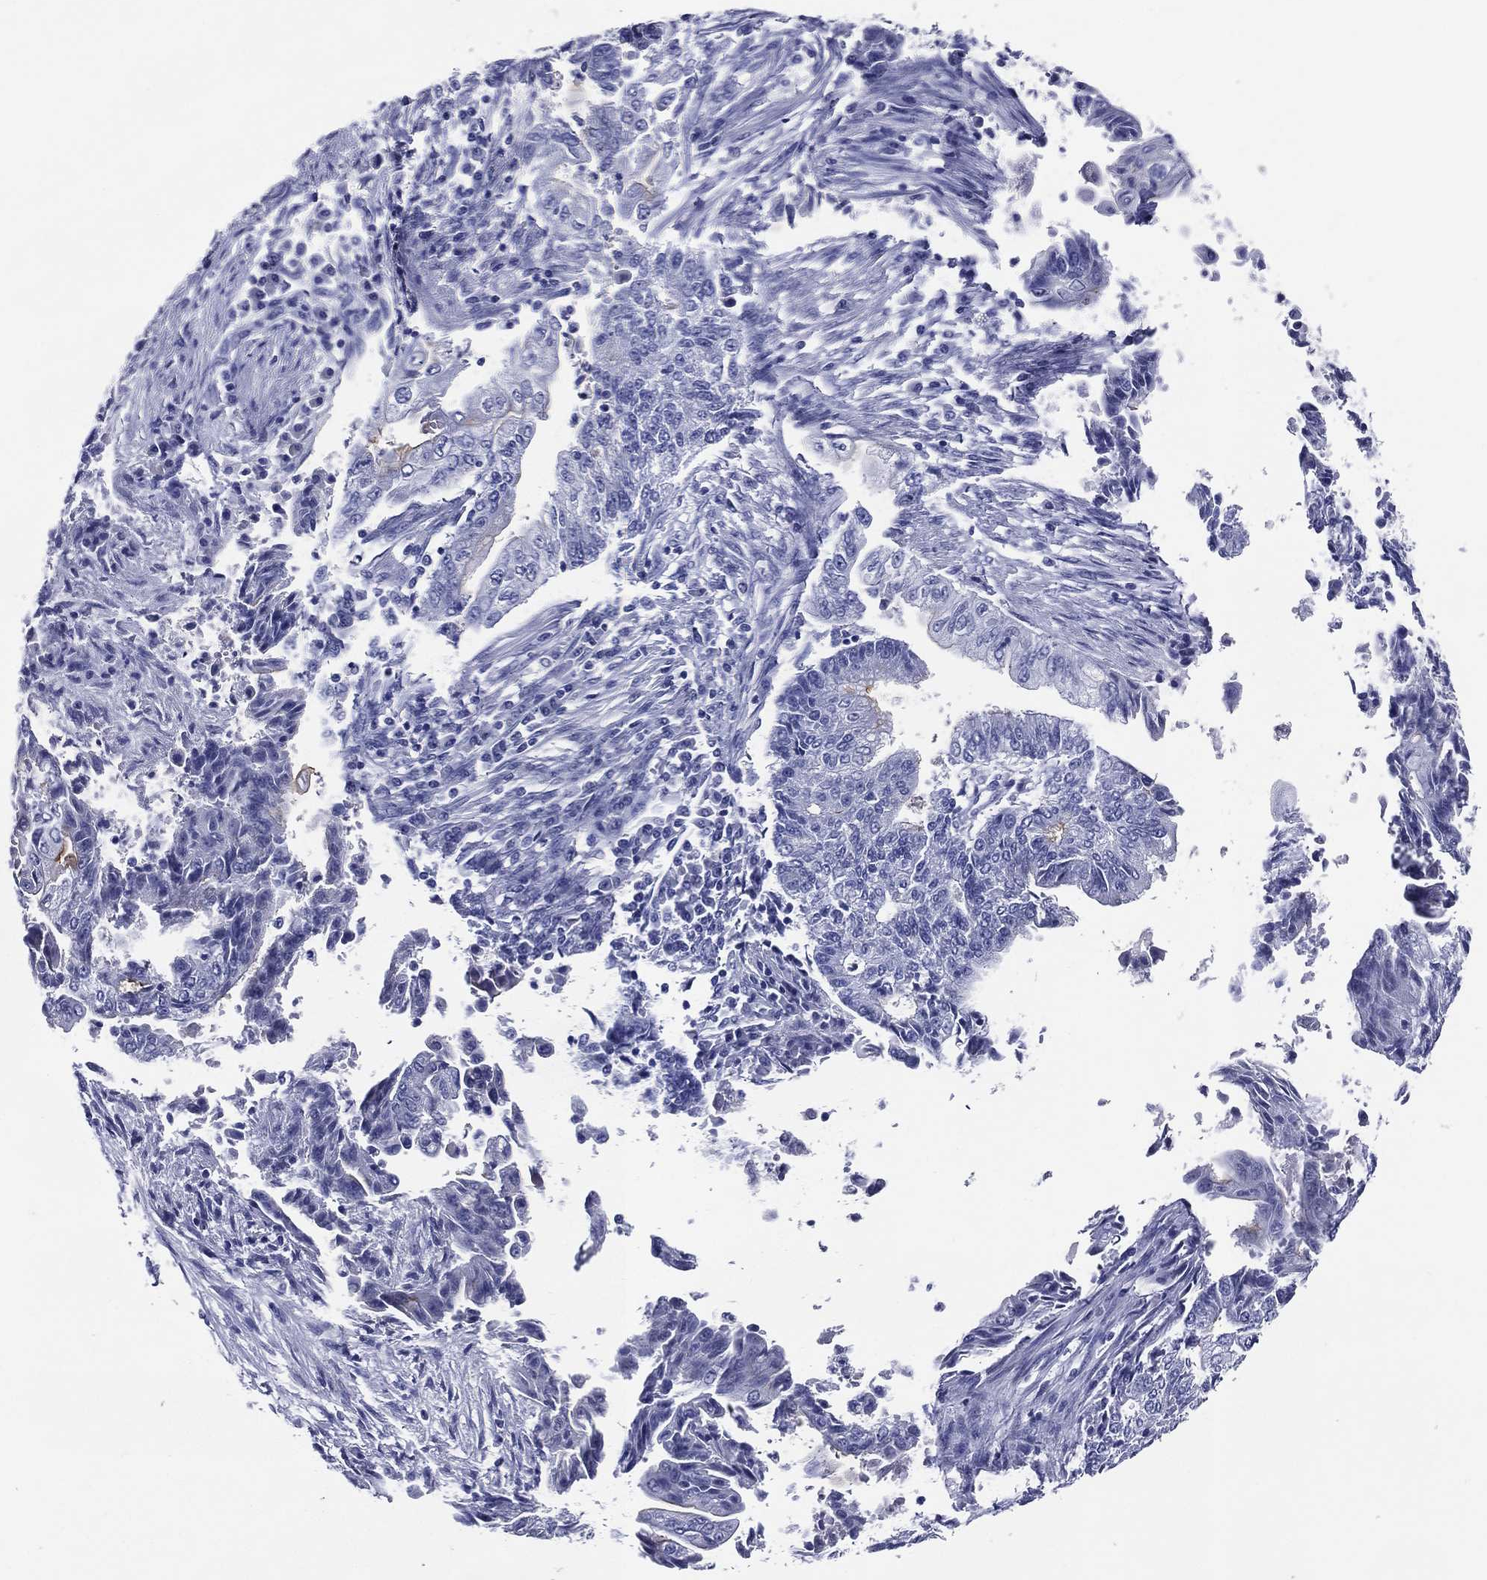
{"staining": {"intensity": "negative", "quantity": "none", "location": "none"}, "tissue": "endometrial cancer", "cell_type": "Tumor cells", "image_type": "cancer", "snomed": [{"axis": "morphology", "description": "Adenocarcinoma, NOS"}, {"axis": "topography", "description": "Uterus"}, {"axis": "topography", "description": "Endometrium"}], "caption": "Immunohistochemistry (IHC) histopathology image of neoplastic tissue: endometrial cancer stained with DAB exhibits no significant protein positivity in tumor cells.", "gene": "ACE2", "patient": {"sex": "female", "age": 54}}